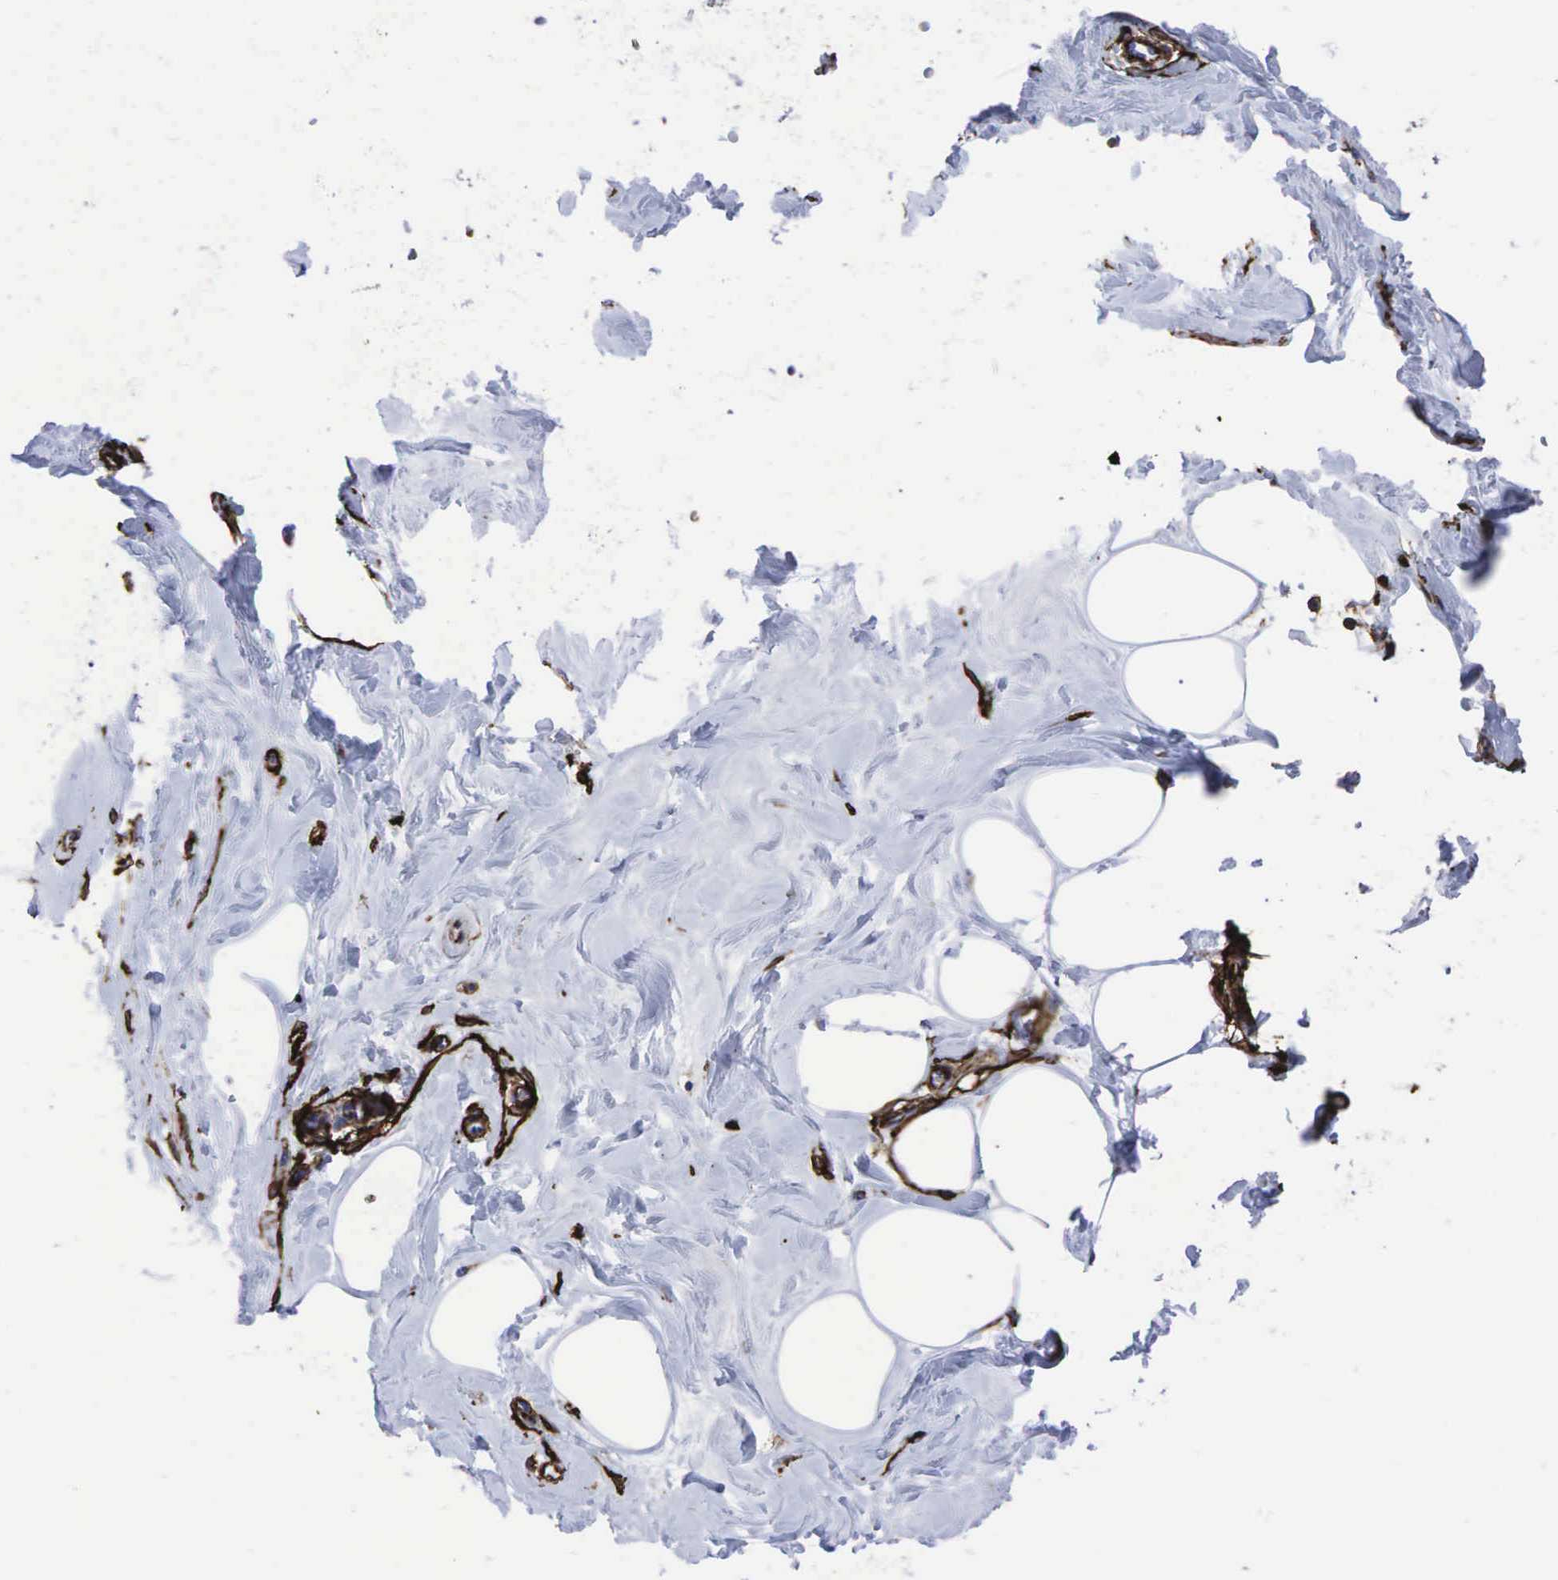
{"staining": {"intensity": "strong", "quantity": "<25%", "location": "cytoplasmic/membranous"}, "tissue": "breast", "cell_type": "Adipocytes", "image_type": "normal", "snomed": [{"axis": "morphology", "description": "Normal tissue, NOS"}, {"axis": "topography", "description": "Breast"}], "caption": "Strong cytoplasmic/membranous protein staining is appreciated in about <25% of adipocytes in breast. The staining was performed using DAB to visualize the protein expression in brown, while the nuclei were stained in blue with hematoxylin (Magnification: 20x).", "gene": "CD44", "patient": {"sex": "female", "age": 44}}